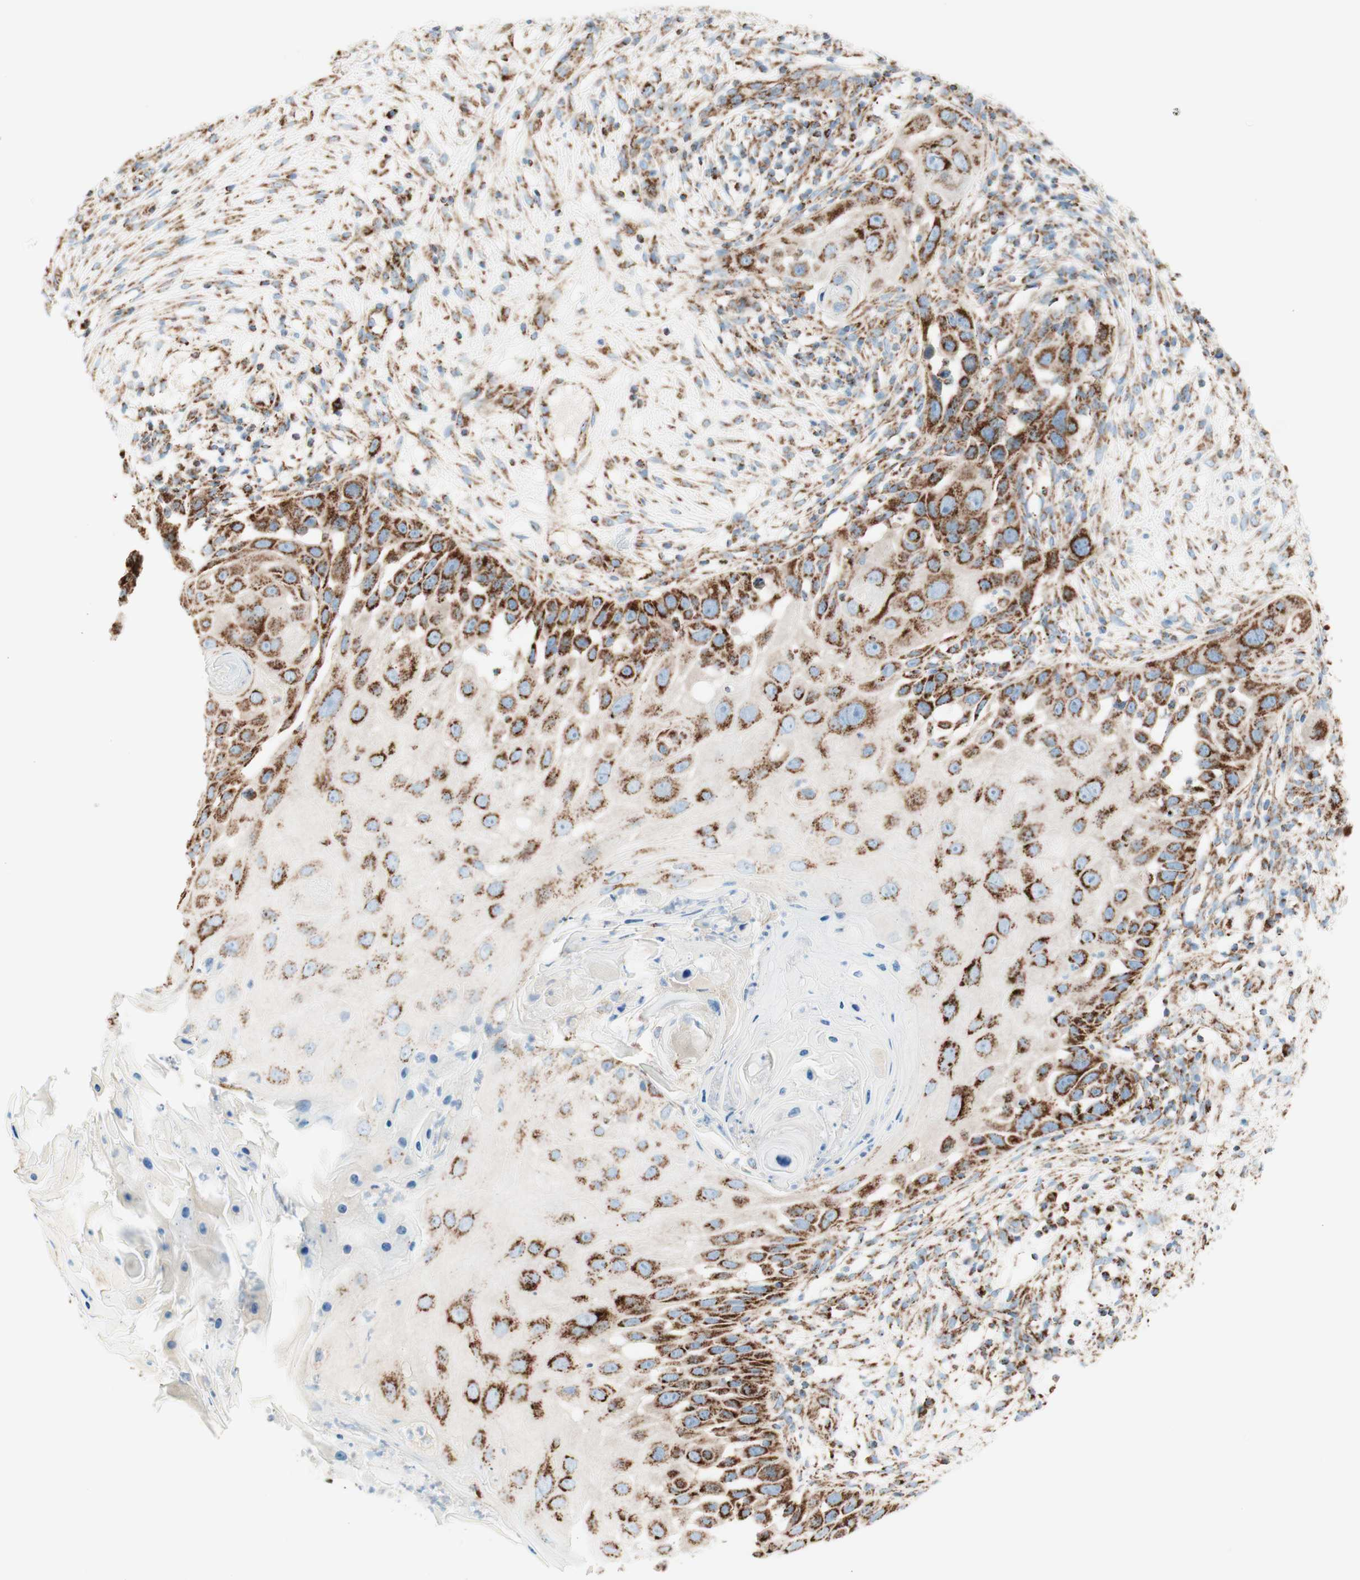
{"staining": {"intensity": "strong", "quantity": ">75%", "location": "cytoplasmic/membranous"}, "tissue": "skin cancer", "cell_type": "Tumor cells", "image_type": "cancer", "snomed": [{"axis": "morphology", "description": "Squamous cell carcinoma, NOS"}, {"axis": "topography", "description": "Skin"}], "caption": "Skin cancer (squamous cell carcinoma) stained for a protein (brown) exhibits strong cytoplasmic/membranous positive staining in about >75% of tumor cells.", "gene": "TOMM20", "patient": {"sex": "female", "age": 44}}